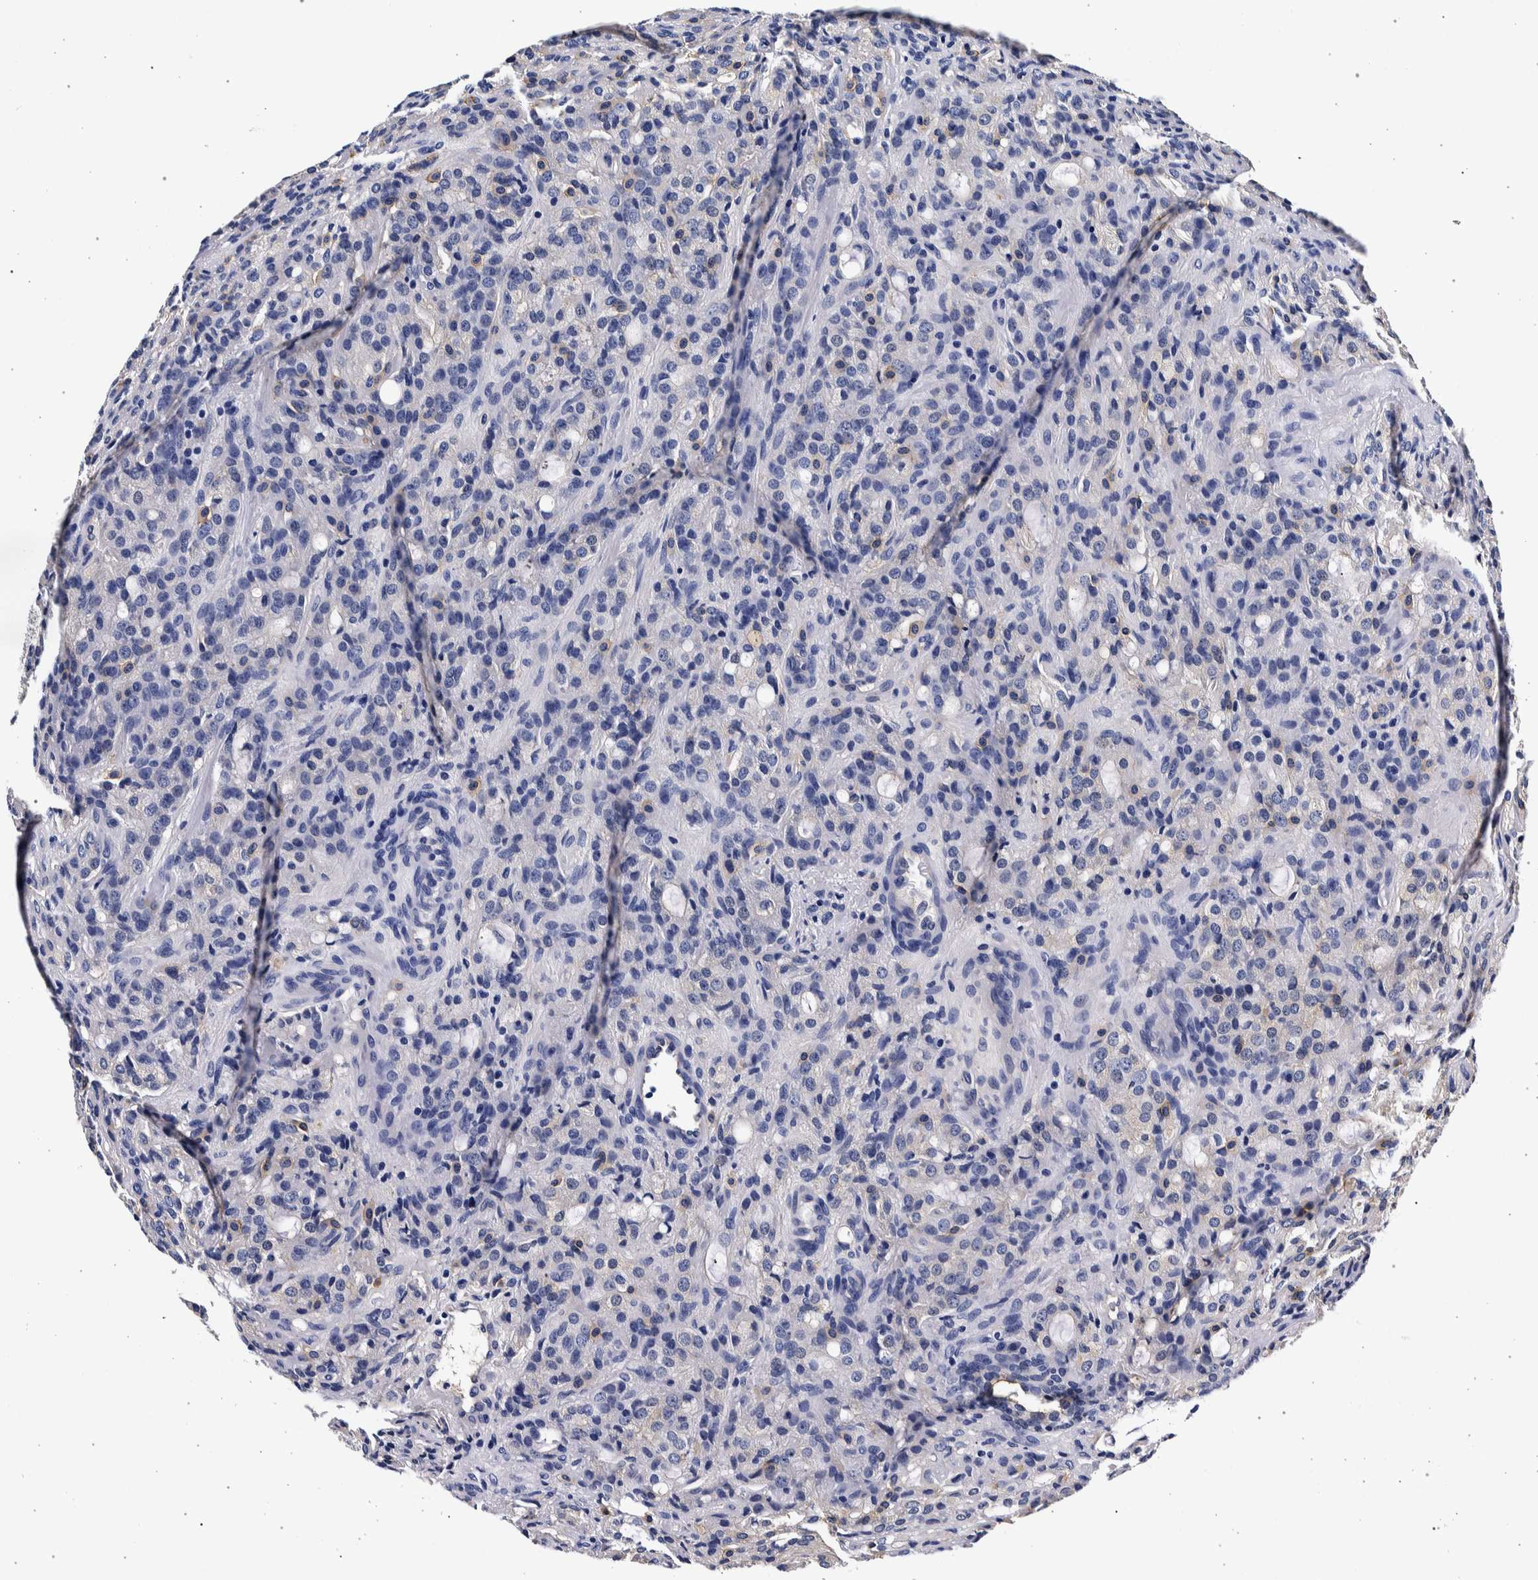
{"staining": {"intensity": "negative", "quantity": "none", "location": "none"}, "tissue": "prostate cancer", "cell_type": "Tumor cells", "image_type": "cancer", "snomed": [{"axis": "morphology", "description": "Adenocarcinoma, High grade"}, {"axis": "topography", "description": "Prostate"}], "caption": "Immunohistochemistry (IHC) histopathology image of neoplastic tissue: human prostate cancer (high-grade adenocarcinoma) stained with DAB (3,3'-diaminobenzidine) demonstrates no significant protein positivity in tumor cells. (Stains: DAB immunohistochemistry with hematoxylin counter stain, Microscopy: brightfield microscopy at high magnification).", "gene": "NIBAN2", "patient": {"sex": "male", "age": 72}}